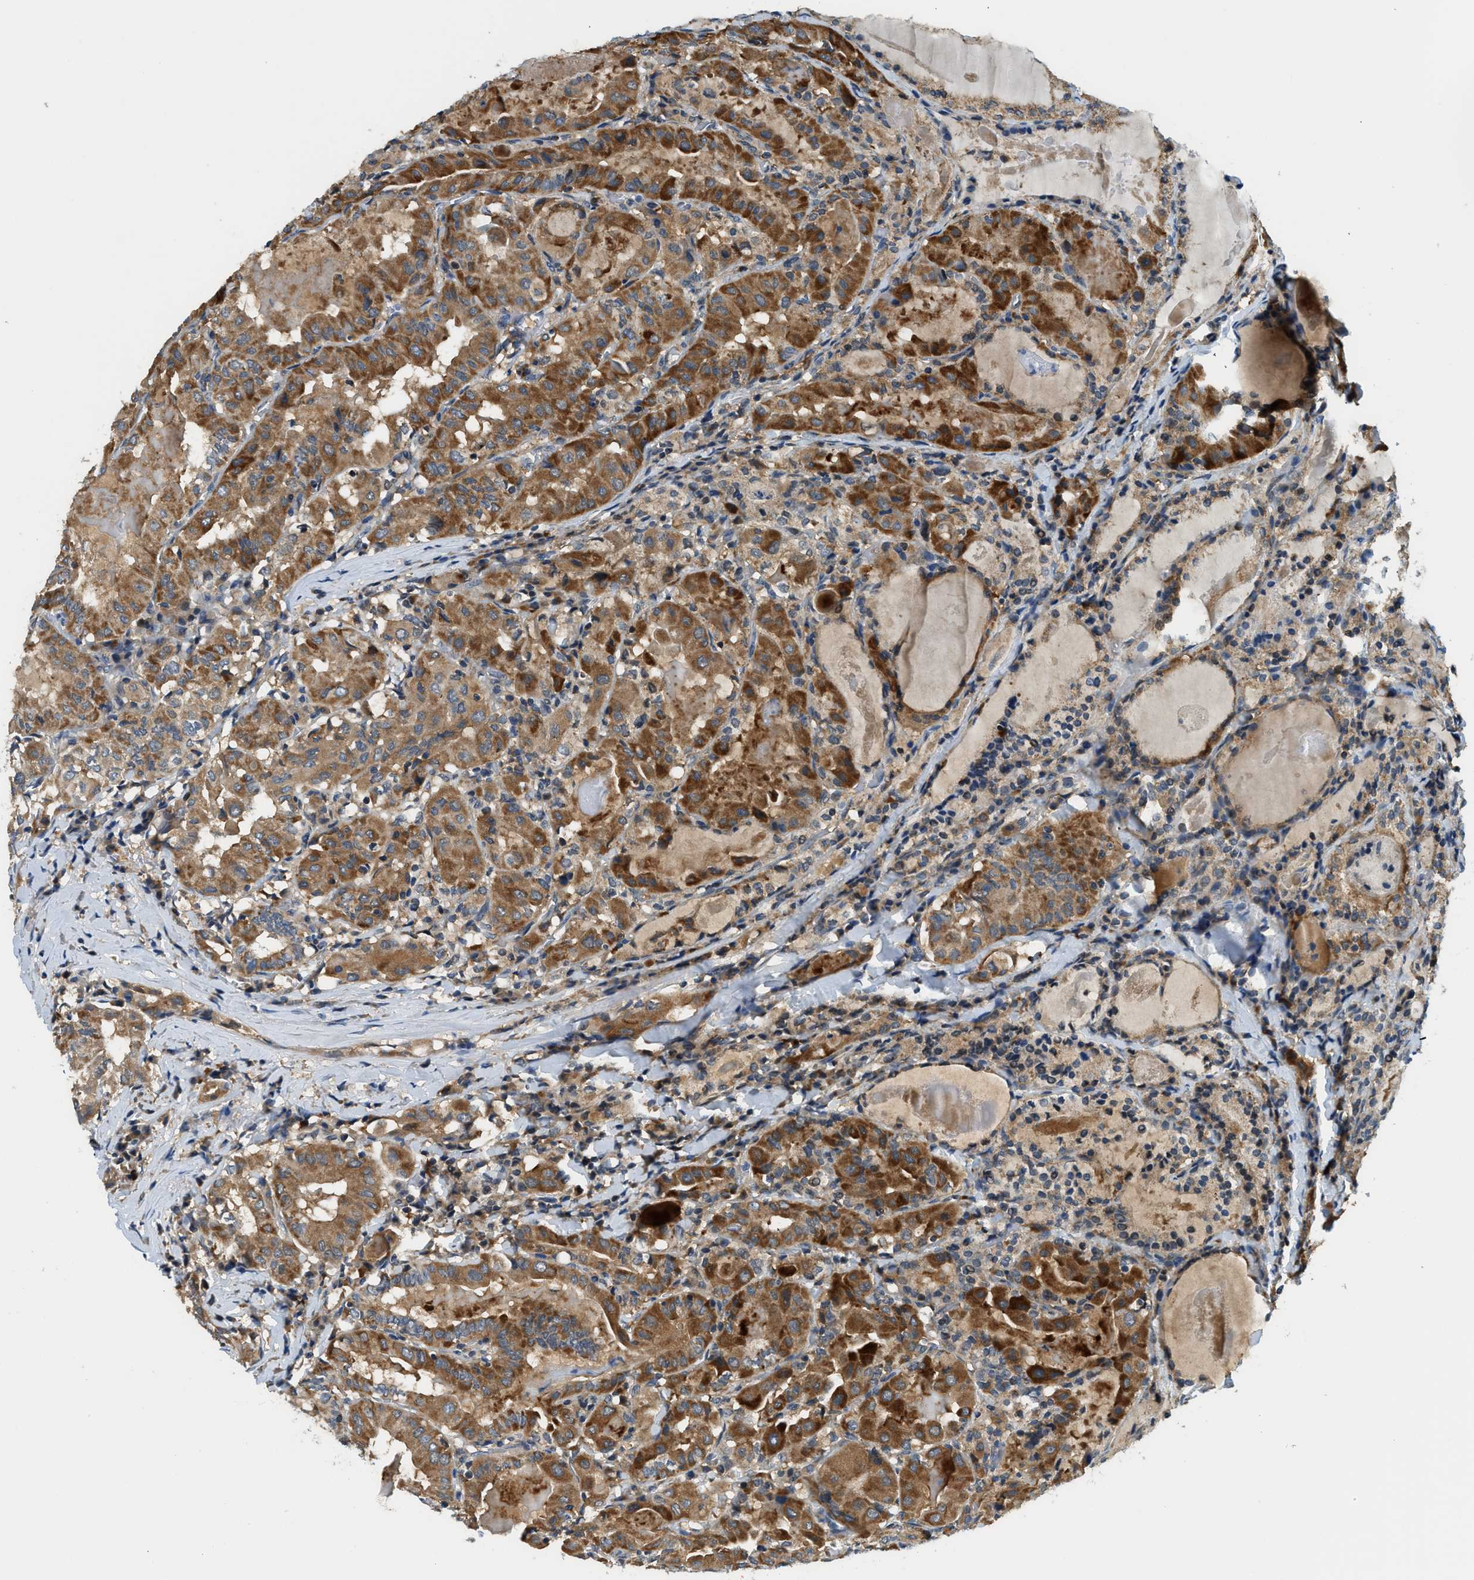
{"staining": {"intensity": "strong", "quantity": ">75%", "location": "cytoplasmic/membranous"}, "tissue": "thyroid cancer", "cell_type": "Tumor cells", "image_type": "cancer", "snomed": [{"axis": "morphology", "description": "Papillary adenocarcinoma, NOS"}, {"axis": "topography", "description": "Thyroid gland"}], "caption": "Strong cytoplasmic/membranous protein positivity is seen in approximately >75% of tumor cells in papillary adenocarcinoma (thyroid).", "gene": "KCNK1", "patient": {"sex": "female", "age": 42}}